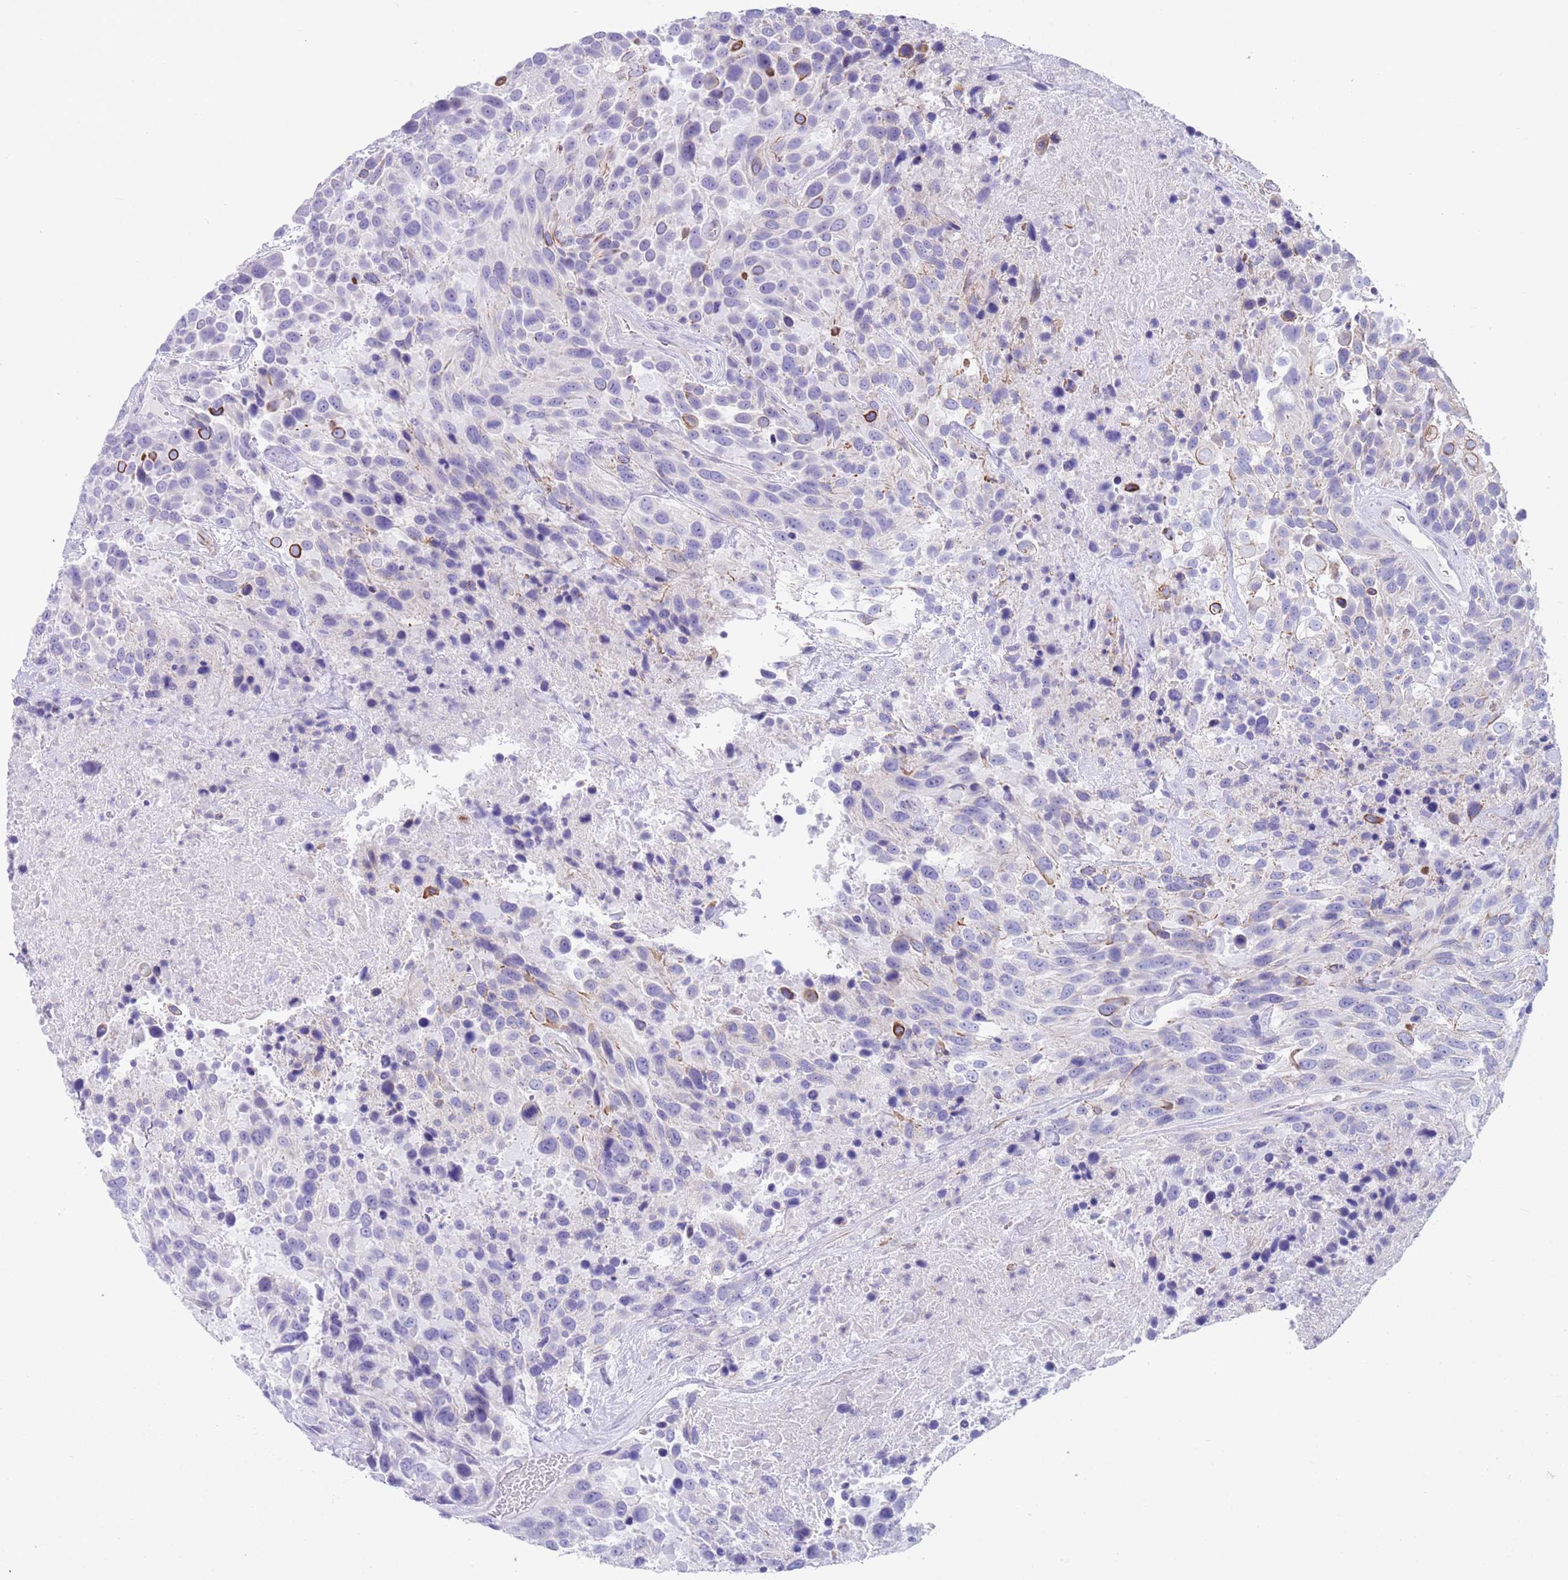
{"staining": {"intensity": "negative", "quantity": "none", "location": "none"}, "tissue": "urothelial cancer", "cell_type": "Tumor cells", "image_type": "cancer", "snomed": [{"axis": "morphology", "description": "Urothelial carcinoma, High grade"}, {"axis": "topography", "description": "Urinary bladder"}], "caption": "Tumor cells are negative for brown protein staining in urothelial carcinoma (high-grade).", "gene": "CPXM2", "patient": {"sex": "female", "age": 70}}